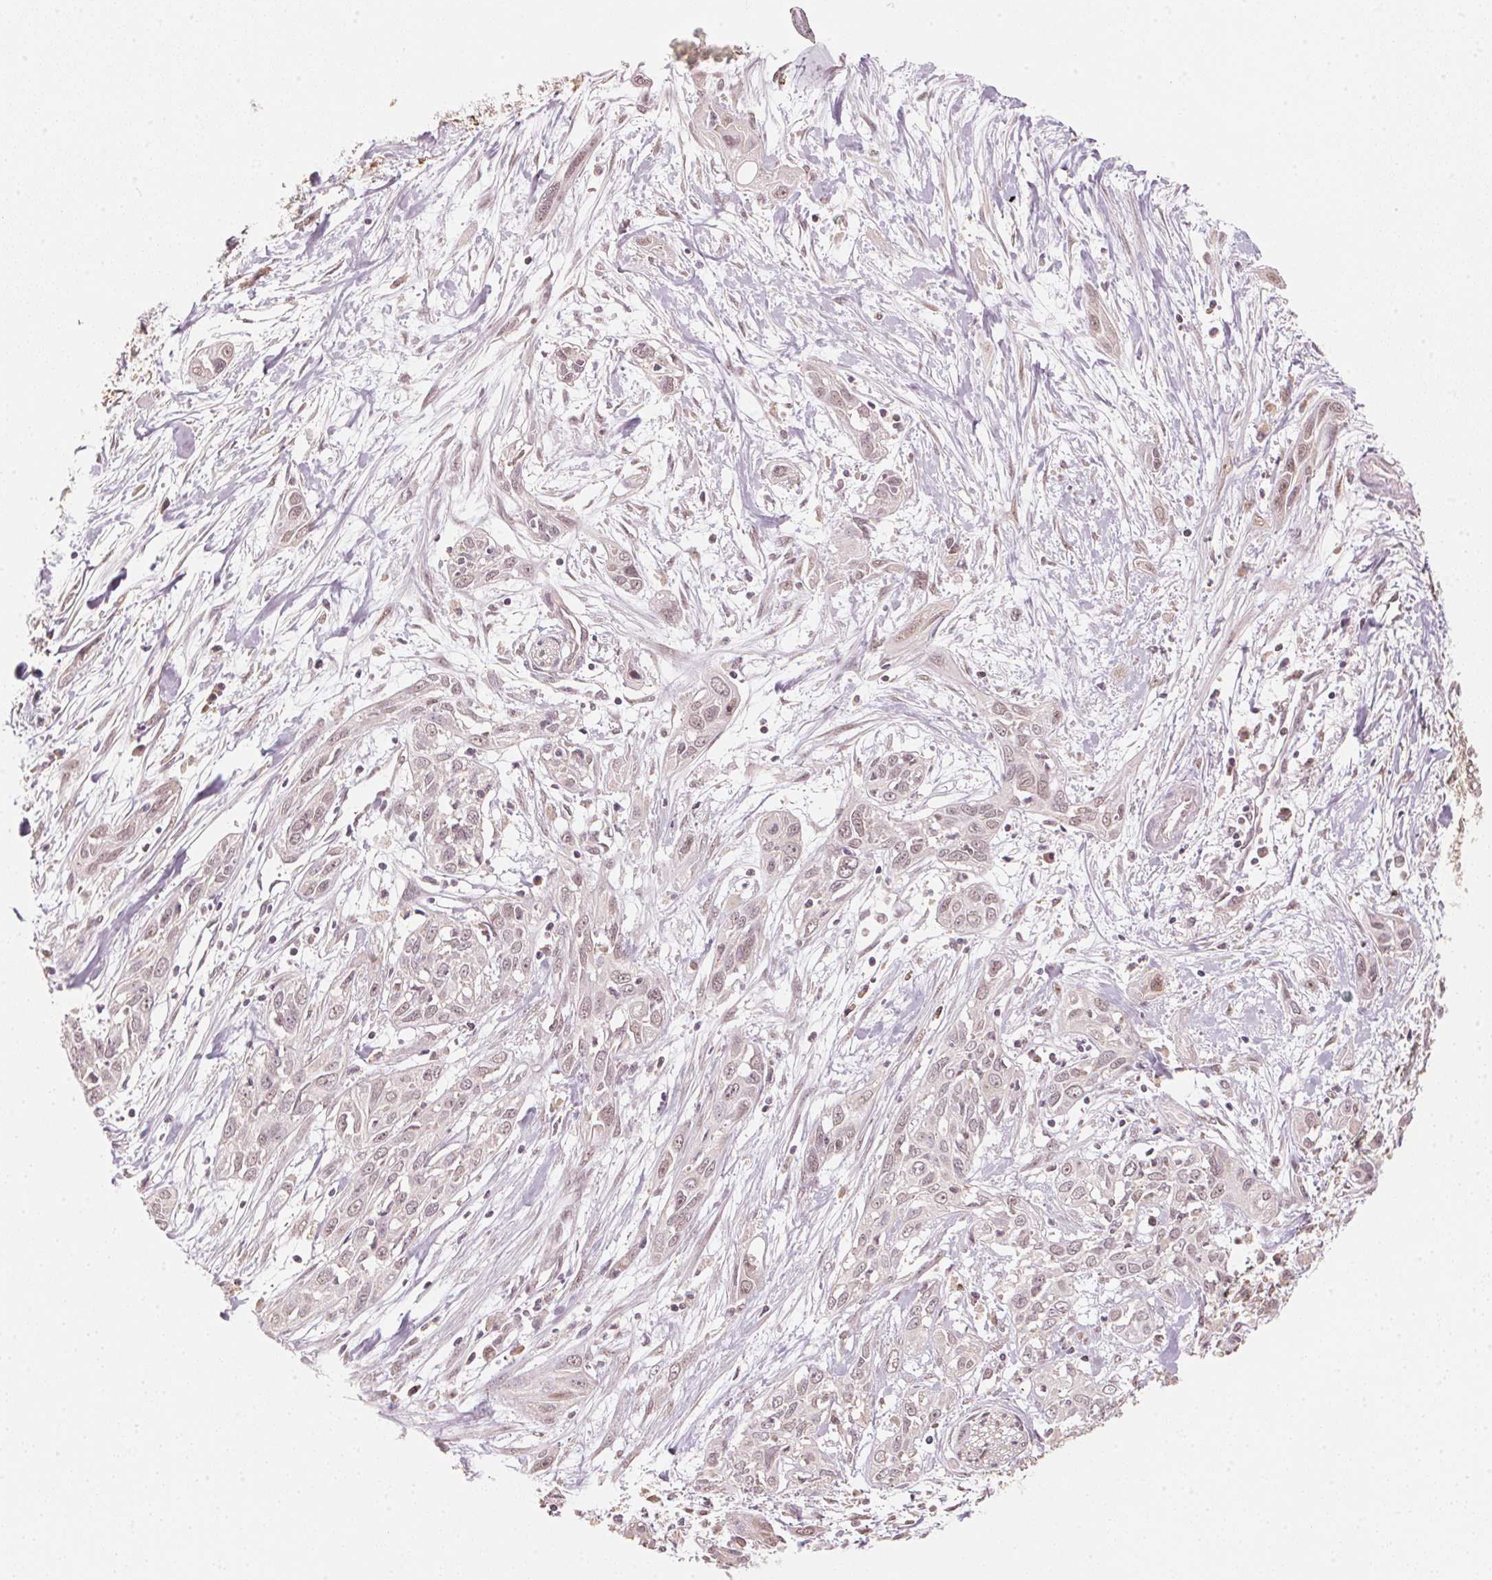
{"staining": {"intensity": "weak", "quantity": "<25%", "location": "nuclear"}, "tissue": "pancreatic cancer", "cell_type": "Tumor cells", "image_type": "cancer", "snomed": [{"axis": "morphology", "description": "Adenocarcinoma, NOS"}, {"axis": "topography", "description": "Pancreas"}], "caption": "Pancreatic cancer (adenocarcinoma) stained for a protein using immunohistochemistry (IHC) shows no staining tumor cells.", "gene": "C2orf73", "patient": {"sex": "female", "age": 55}}